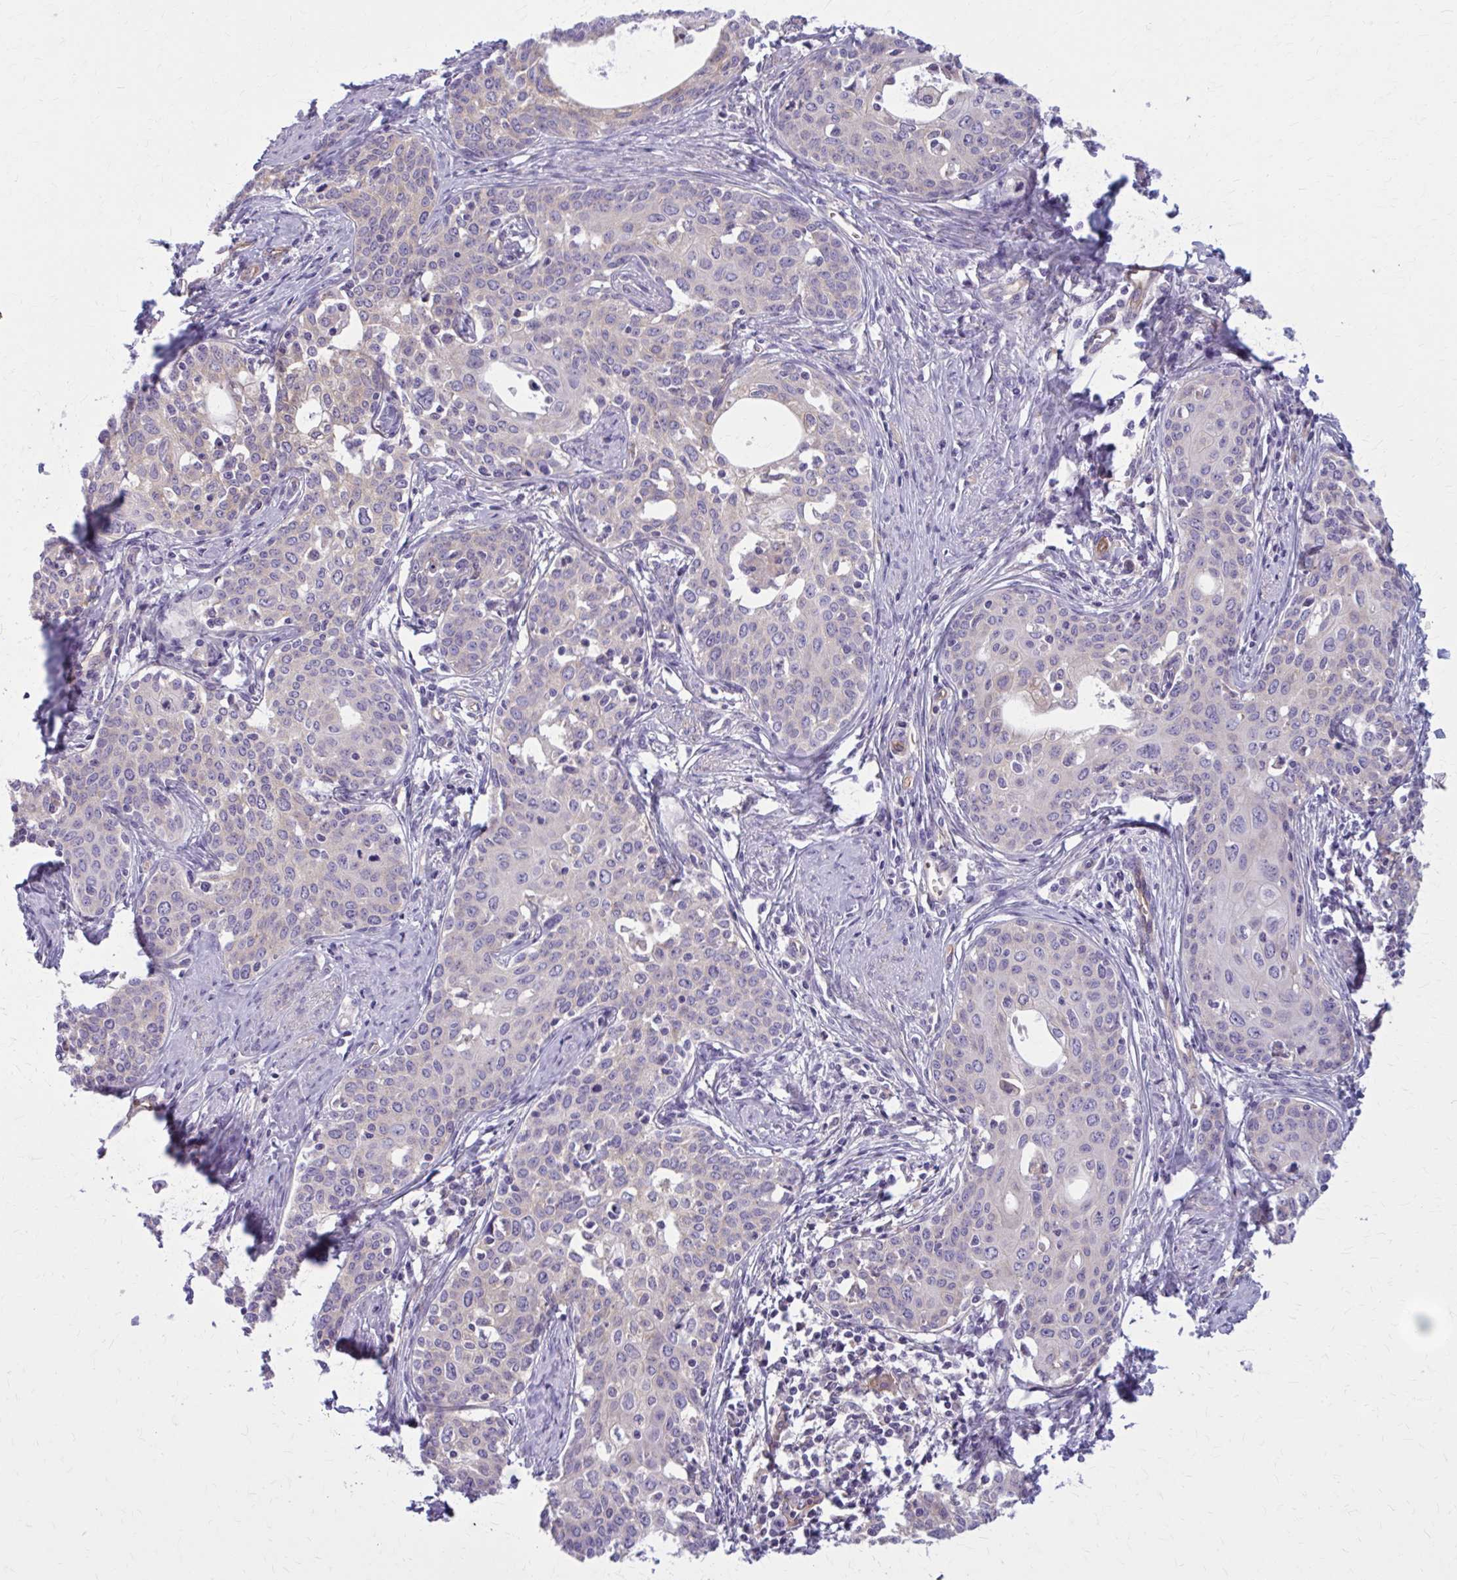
{"staining": {"intensity": "negative", "quantity": "none", "location": "none"}, "tissue": "cervical cancer", "cell_type": "Tumor cells", "image_type": "cancer", "snomed": [{"axis": "morphology", "description": "Squamous cell carcinoma, NOS"}, {"axis": "morphology", "description": "Adenocarcinoma, NOS"}, {"axis": "topography", "description": "Cervix"}], "caption": "Photomicrograph shows no significant protein expression in tumor cells of cervical cancer.", "gene": "ZDHHC7", "patient": {"sex": "female", "age": 52}}